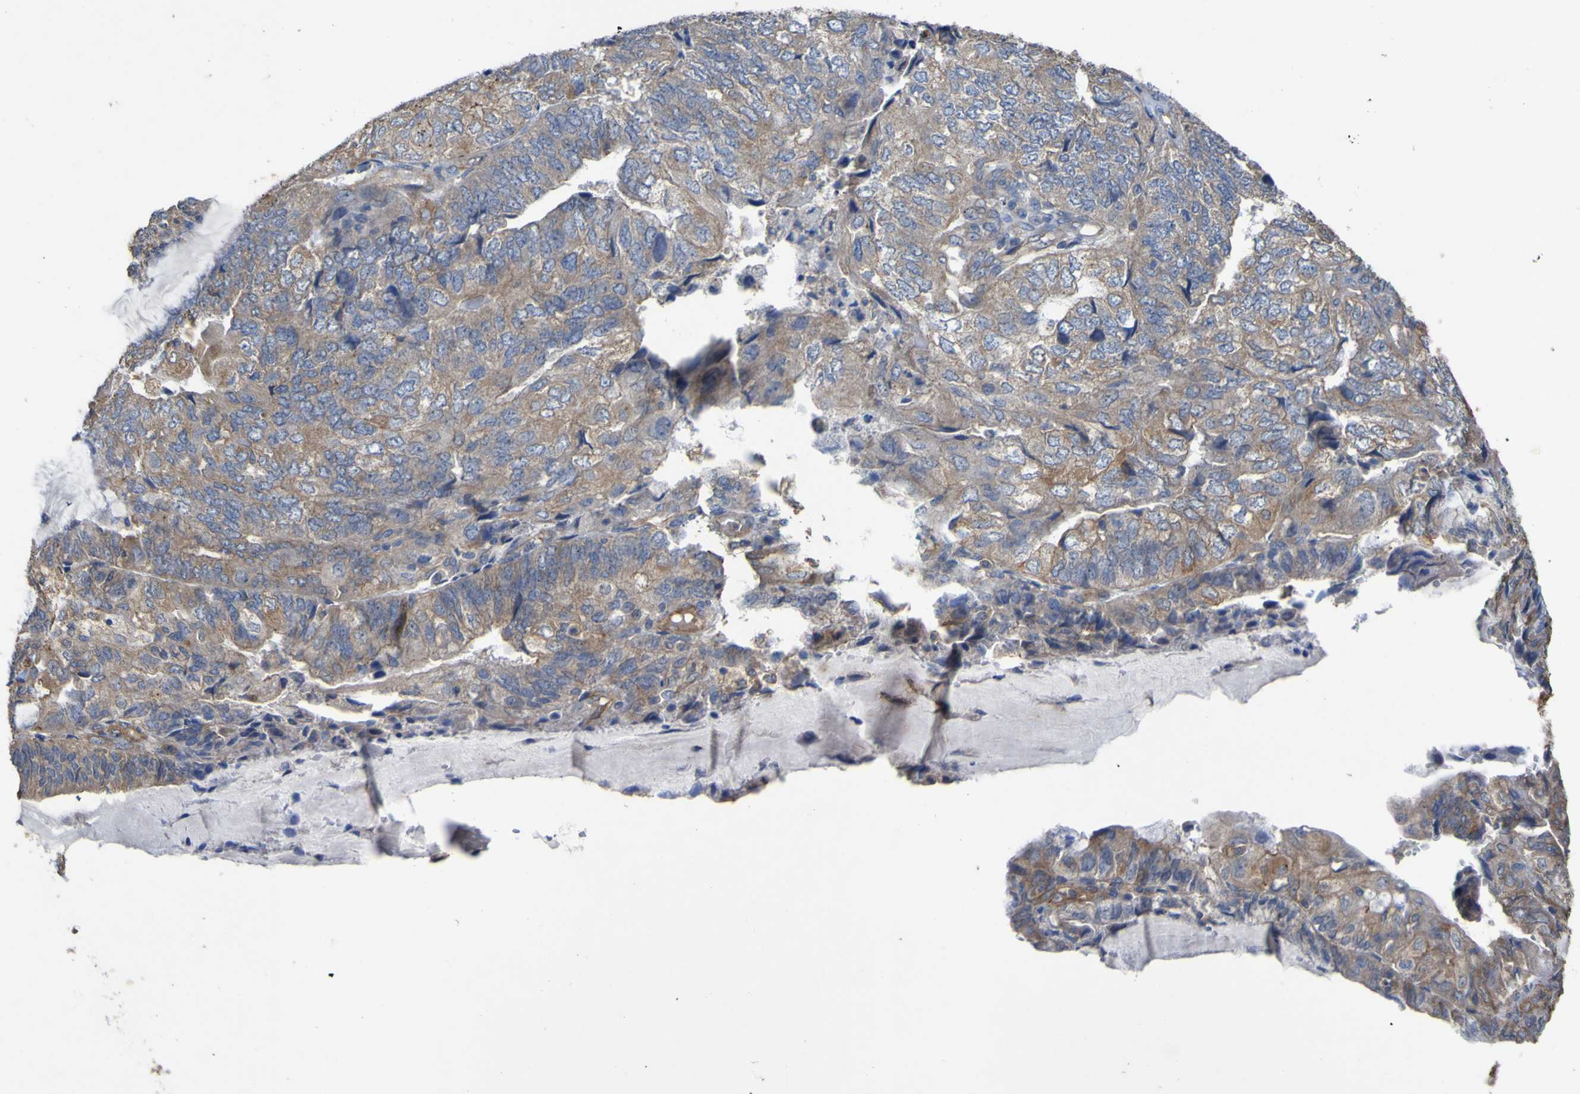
{"staining": {"intensity": "moderate", "quantity": ">75%", "location": "cytoplasmic/membranous"}, "tissue": "endometrial cancer", "cell_type": "Tumor cells", "image_type": "cancer", "snomed": [{"axis": "morphology", "description": "Adenocarcinoma, NOS"}, {"axis": "topography", "description": "Endometrium"}], "caption": "Endometrial cancer (adenocarcinoma) was stained to show a protein in brown. There is medium levels of moderate cytoplasmic/membranous staining in approximately >75% of tumor cells.", "gene": "TNFSF15", "patient": {"sex": "female", "age": 81}}